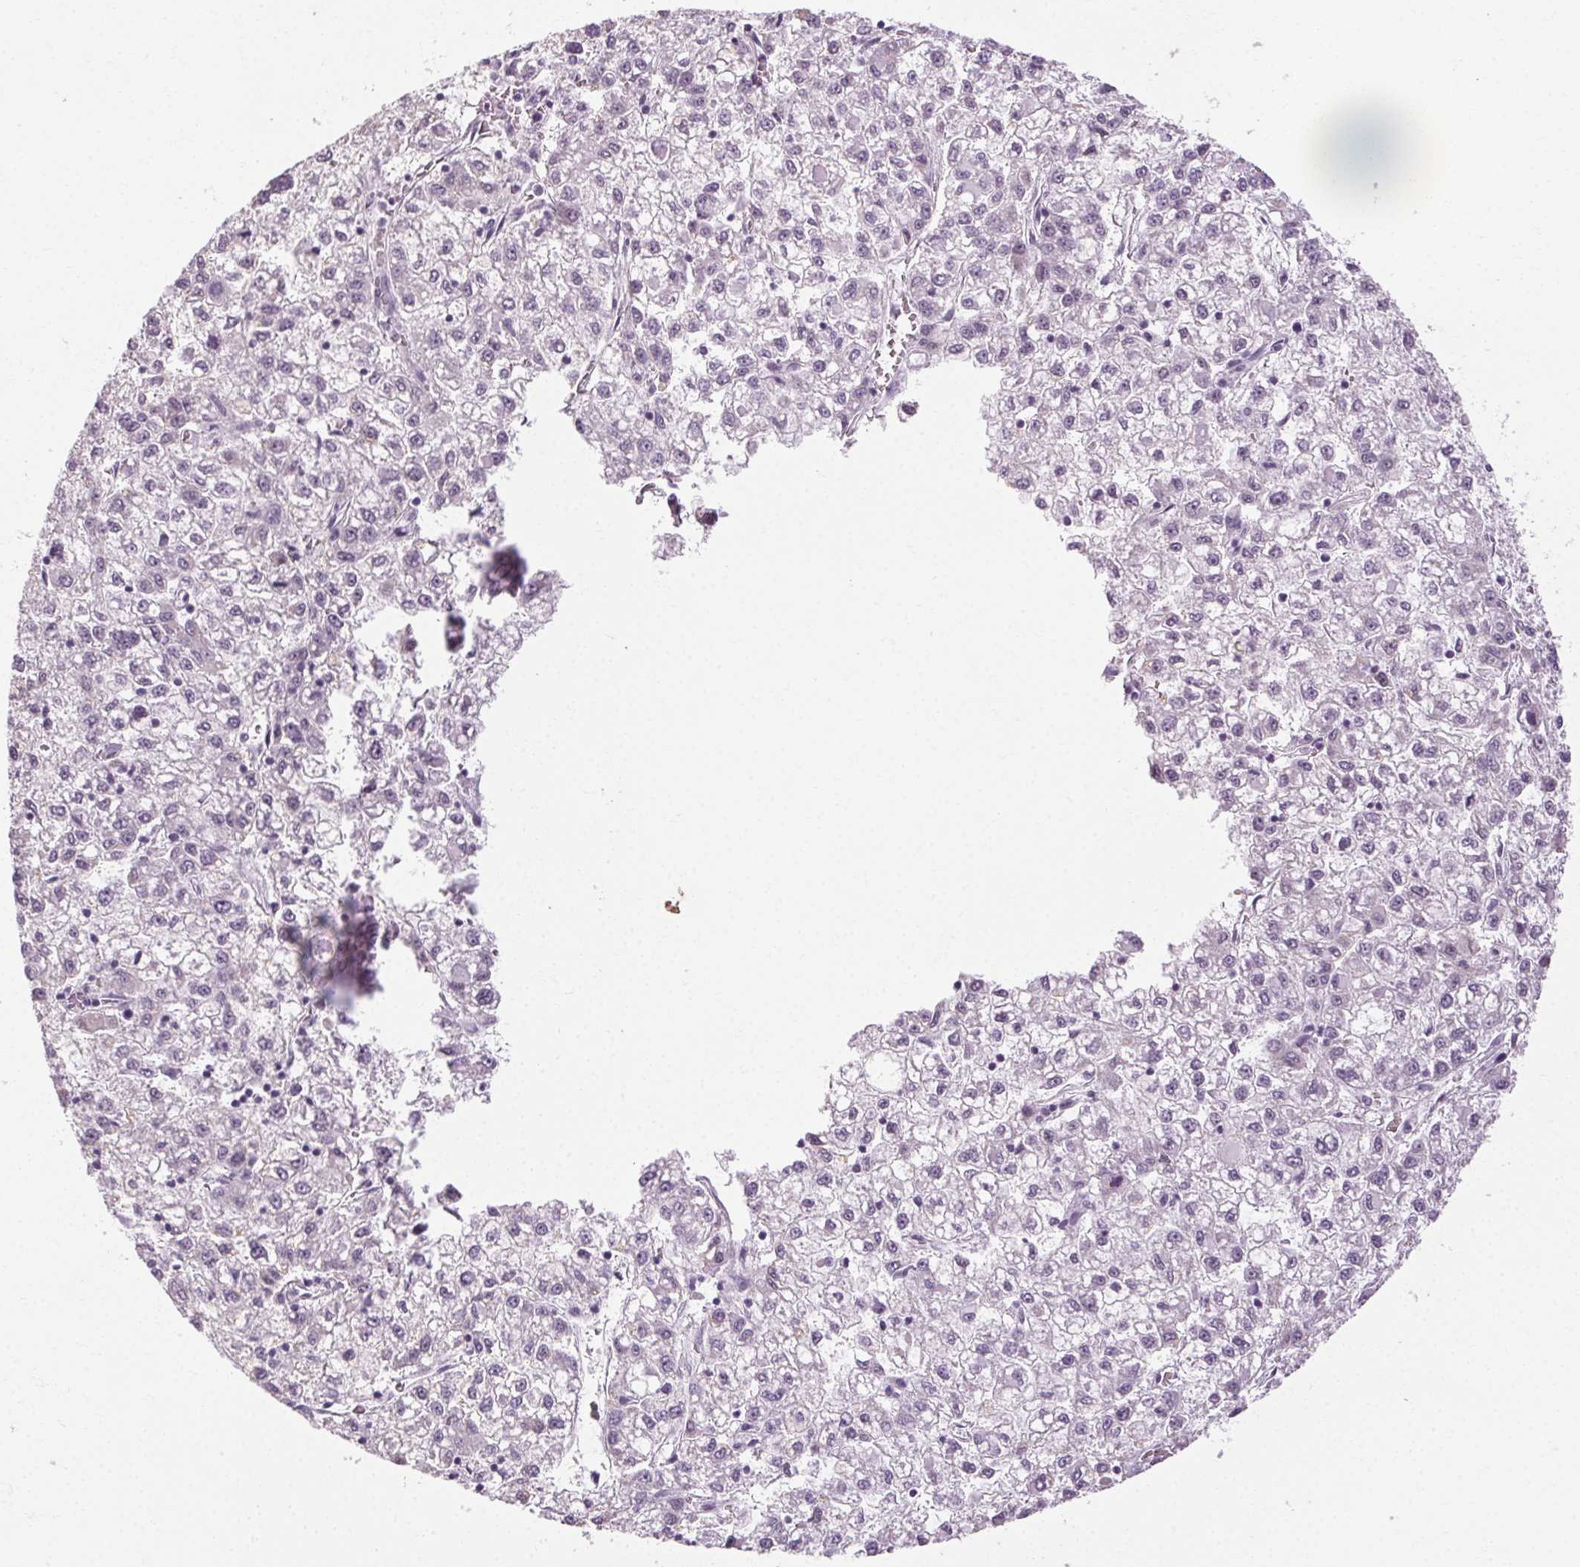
{"staining": {"intensity": "negative", "quantity": "none", "location": "none"}, "tissue": "liver cancer", "cell_type": "Tumor cells", "image_type": "cancer", "snomed": [{"axis": "morphology", "description": "Carcinoma, Hepatocellular, NOS"}, {"axis": "topography", "description": "Liver"}], "caption": "Protein analysis of liver hepatocellular carcinoma exhibits no significant staining in tumor cells.", "gene": "POMC", "patient": {"sex": "male", "age": 40}}